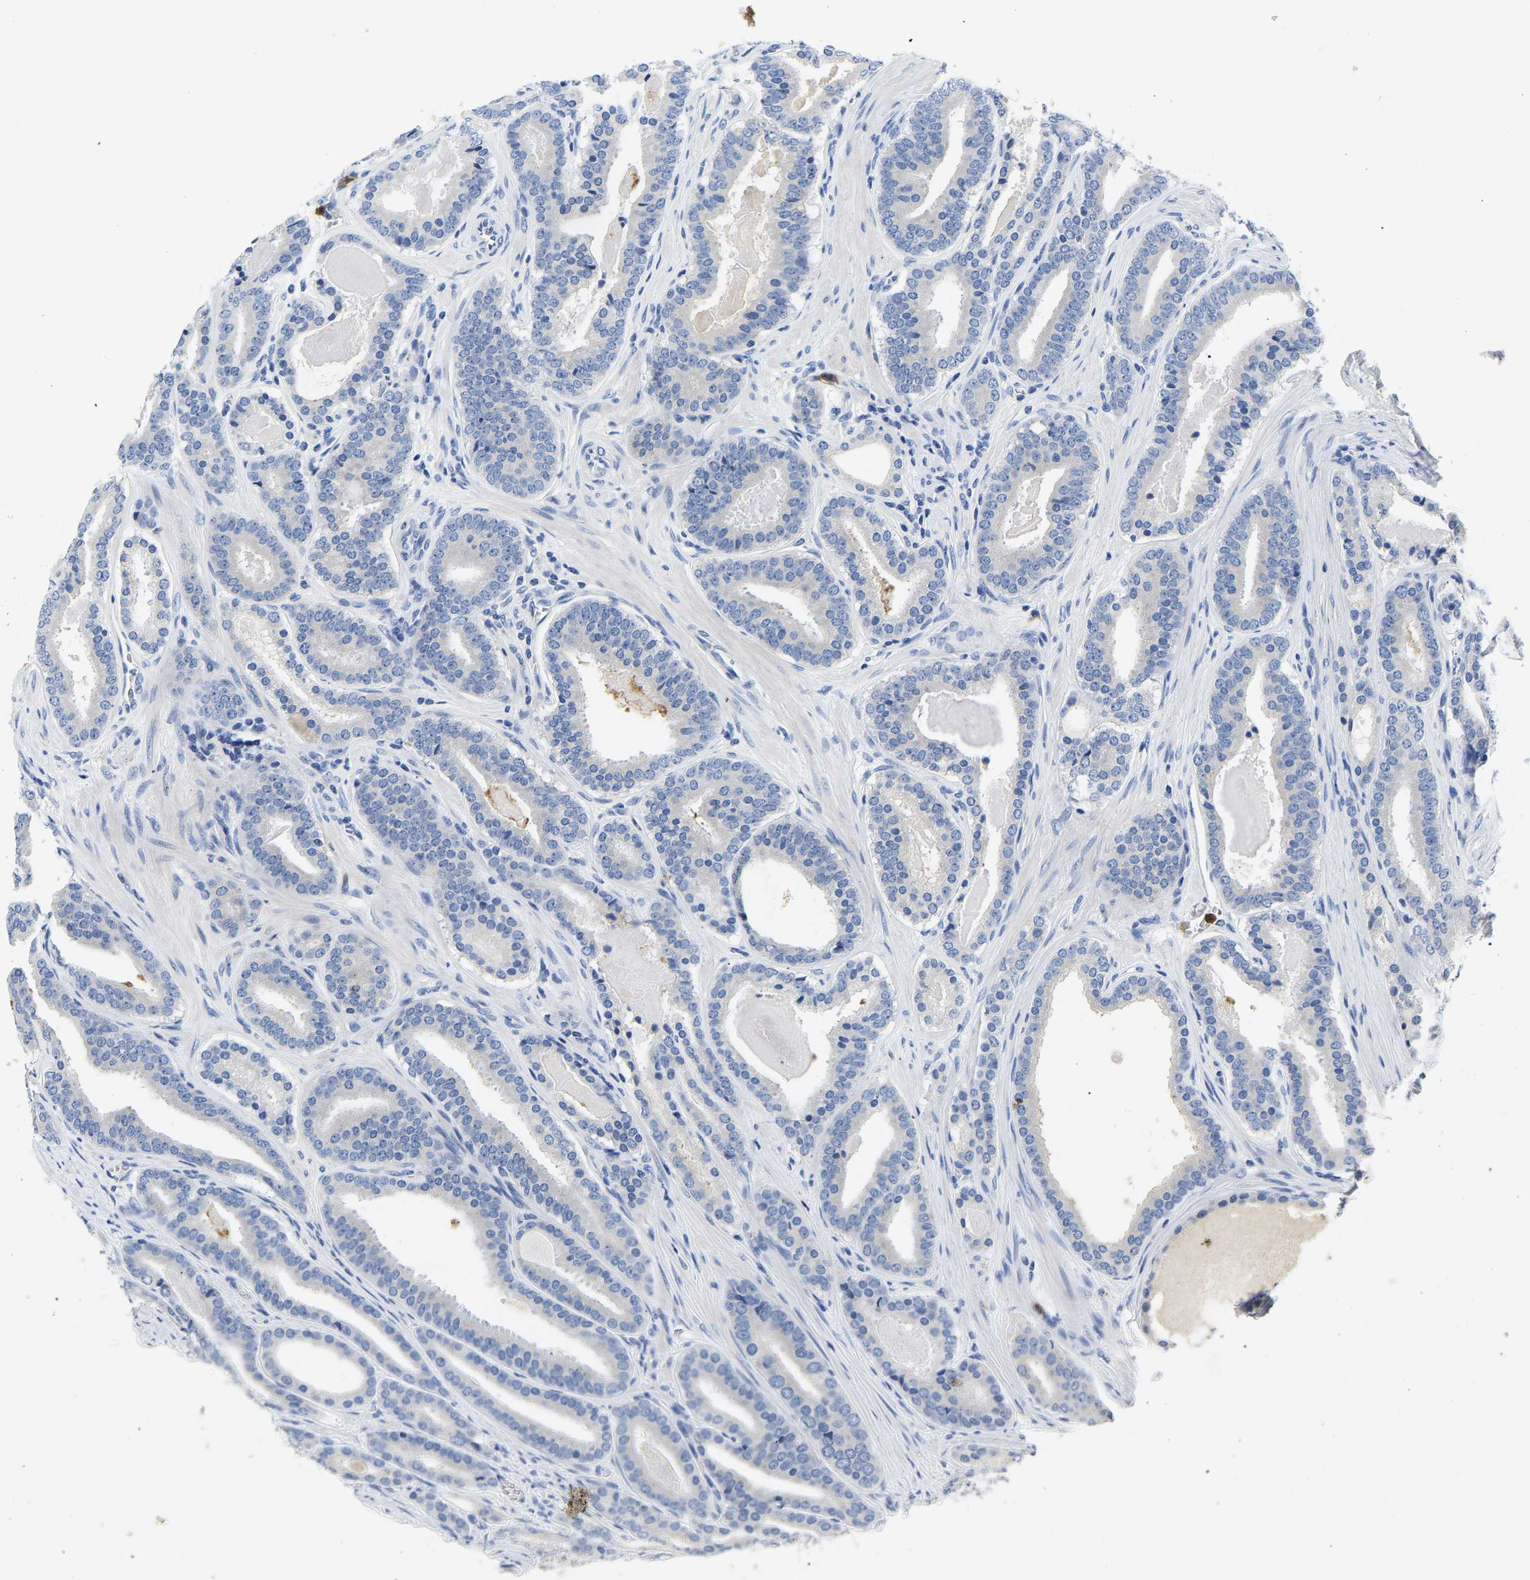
{"staining": {"intensity": "negative", "quantity": "none", "location": "none"}, "tissue": "prostate cancer", "cell_type": "Tumor cells", "image_type": "cancer", "snomed": [{"axis": "morphology", "description": "Adenocarcinoma, High grade"}, {"axis": "topography", "description": "Prostate"}], "caption": "Immunohistochemistry (IHC) image of adenocarcinoma (high-grade) (prostate) stained for a protein (brown), which demonstrates no expression in tumor cells.", "gene": "TOR1B", "patient": {"sex": "male", "age": 60}}